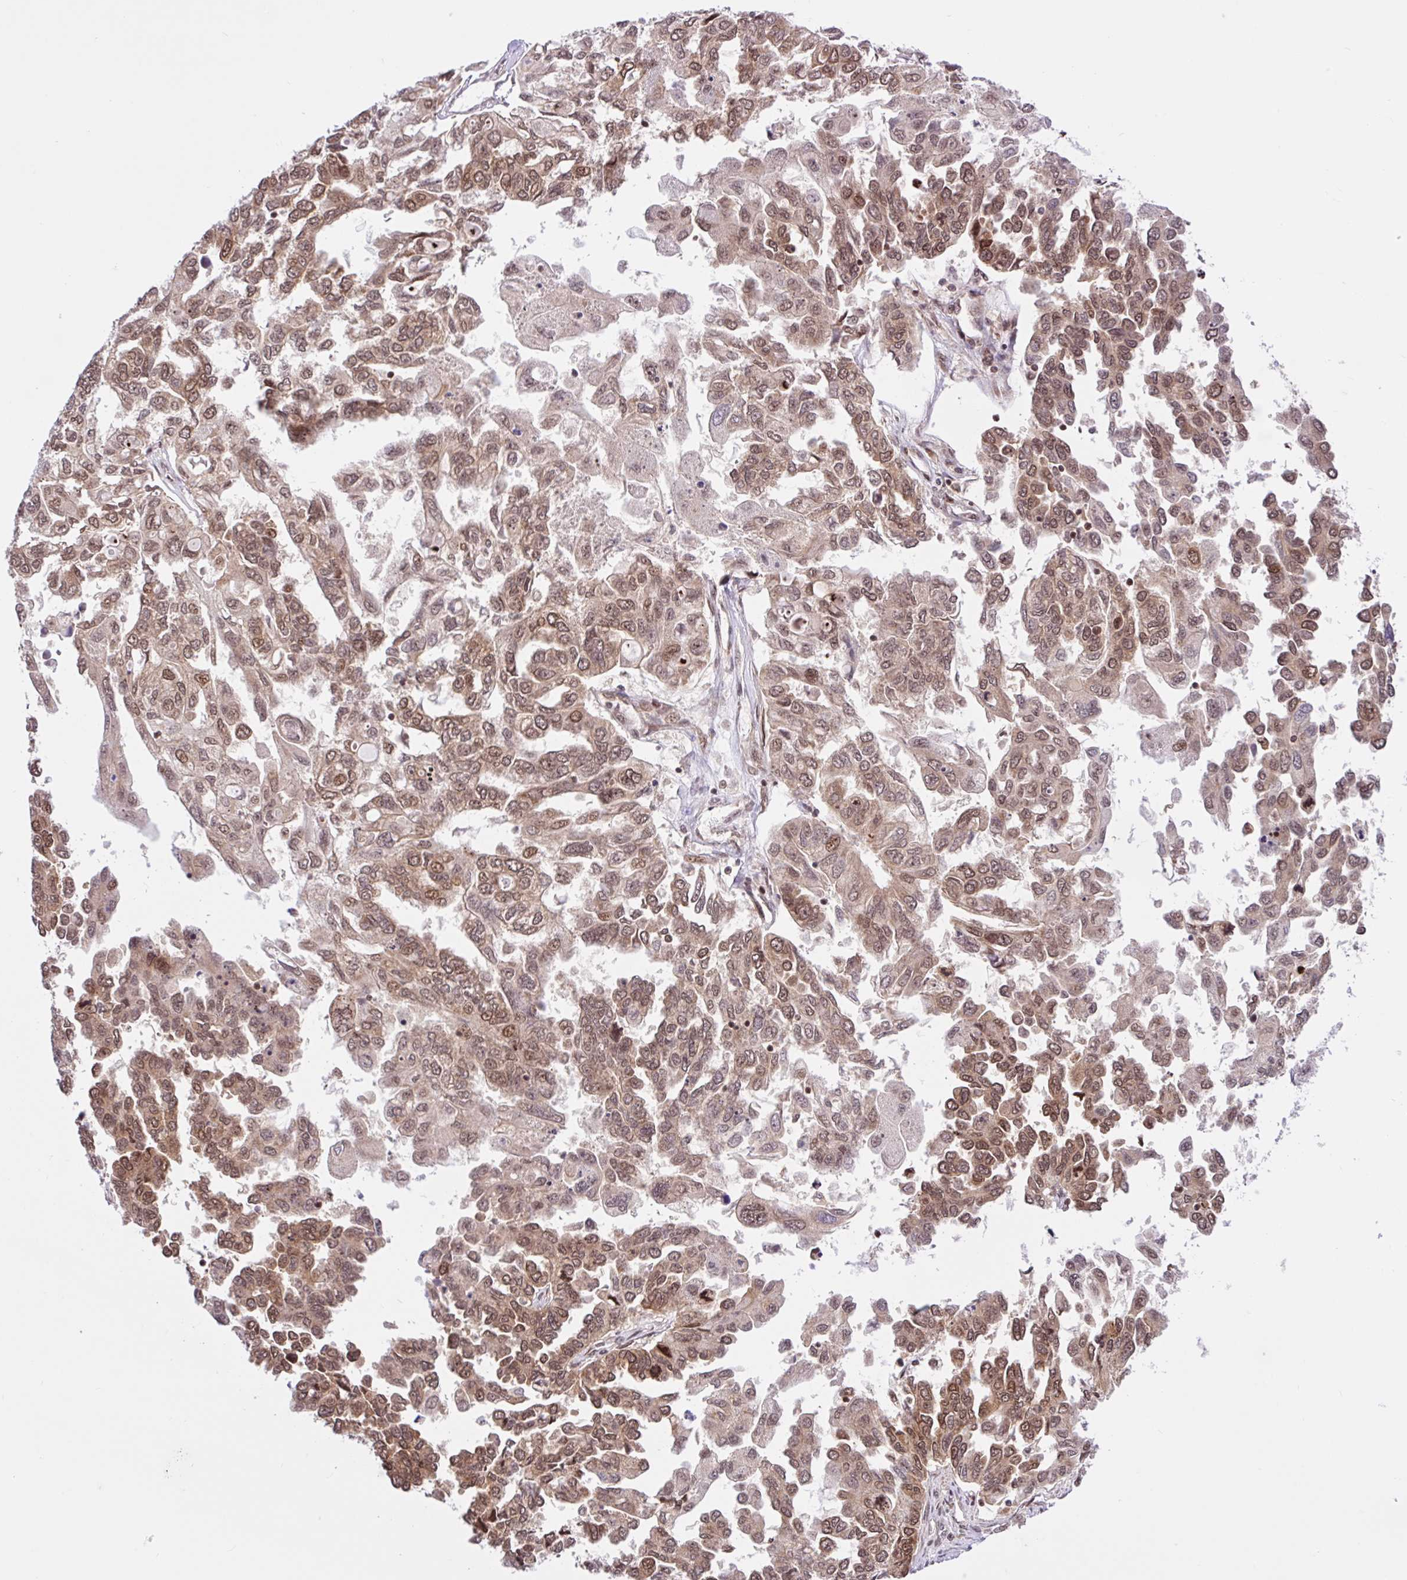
{"staining": {"intensity": "moderate", "quantity": ">75%", "location": "cytoplasmic/membranous,nuclear"}, "tissue": "ovarian cancer", "cell_type": "Tumor cells", "image_type": "cancer", "snomed": [{"axis": "morphology", "description": "Cystadenocarcinoma, serous, NOS"}, {"axis": "topography", "description": "Ovary"}], "caption": "Ovarian serous cystadenocarcinoma tissue demonstrates moderate cytoplasmic/membranous and nuclear expression in about >75% of tumor cells", "gene": "CCDC12", "patient": {"sex": "female", "age": 53}}